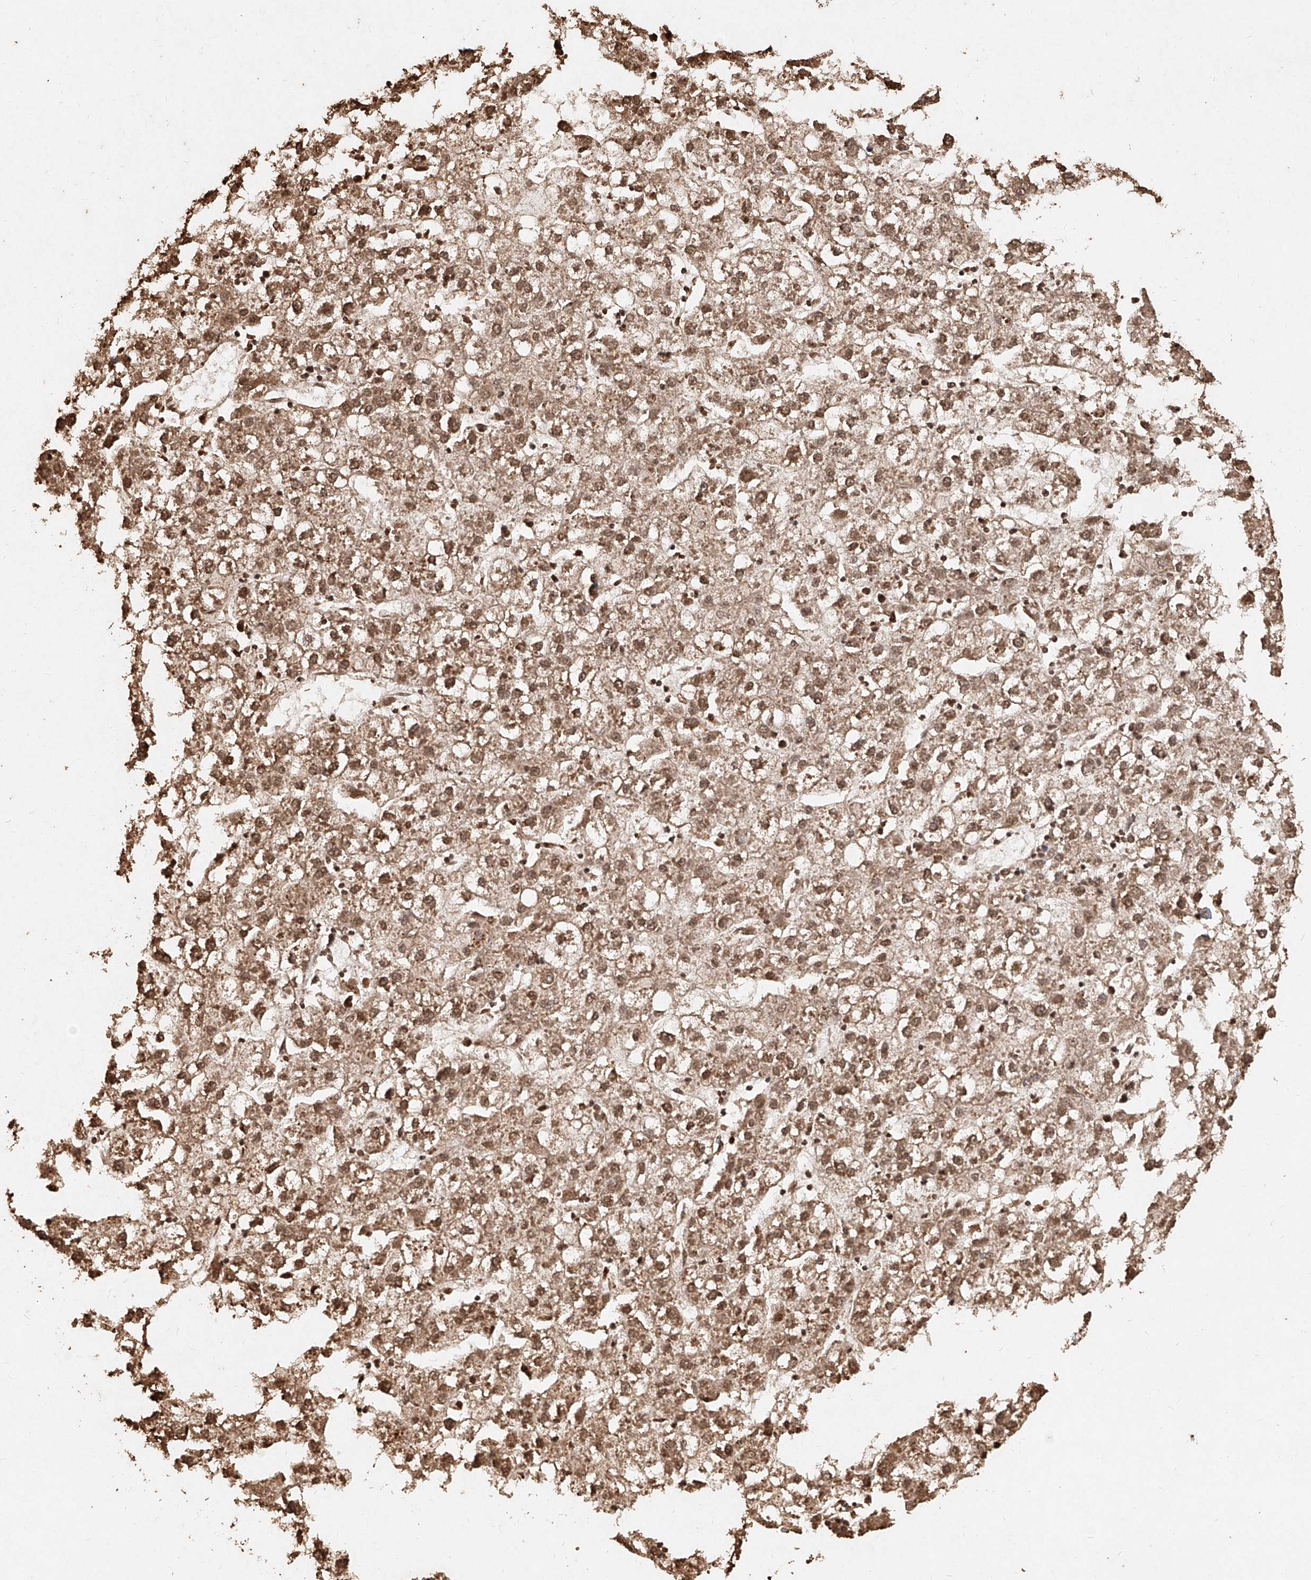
{"staining": {"intensity": "moderate", "quantity": ">75%", "location": "cytoplasmic/membranous,nuclear"}, "tissue": "liver cancer", "cell_type": "Tumor cells", "image_type": "cancer", "snomed": [{"axis": "morphology", "description": "Carcinoma, Hepatocellular, NOS"}, {"axis": "topography", "description": "Liver"}], "caption": "Protein expression analysis of liver hepatocellular carcinoma displays moderate cytoplasmic/membranous and nuclear positivity in approximately >75% of tumor cells.", "gene": "UBE2K", "patient": {"sex": "male", "age": 72}}